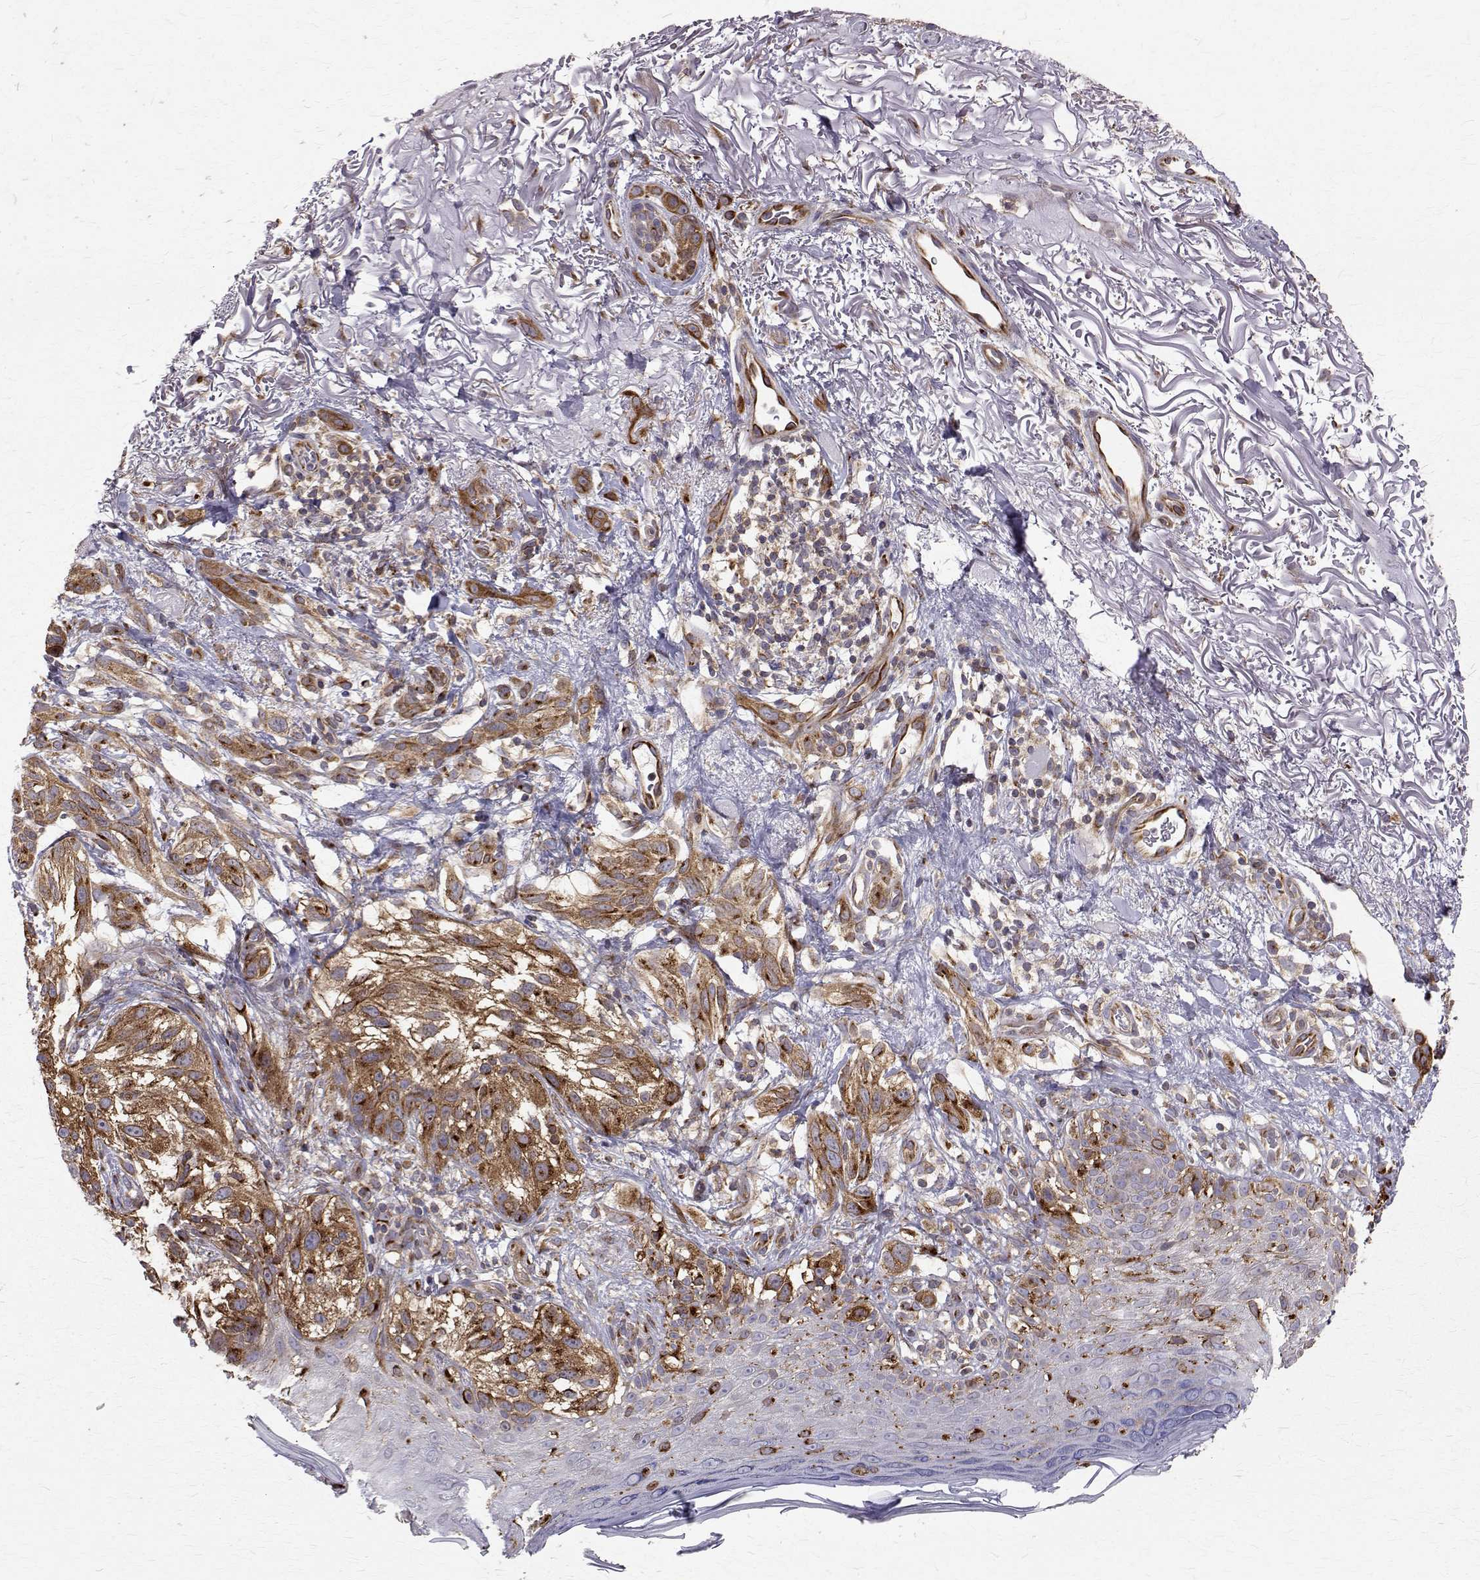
{"staining": {"intensity": "strong", "quantity": ">75%", "location": "cytoplasmic/membranous"}, "tissue": "melanoma", "cell_type": "Tumor cells", "image_type": "cancer", "snomed": [{"axis": "morphology", "description": "Malignant melanoma, NOS"}, {"axis": "topography", "description": "Skin"}], "caption": "A high amount of strong cytoplasmic/membranous staining is seen in approximately >75% of tumor cells in melanoma tissue.", "gene": "ARFGAP1", "patient": {"sex": "female", "age": 86}}